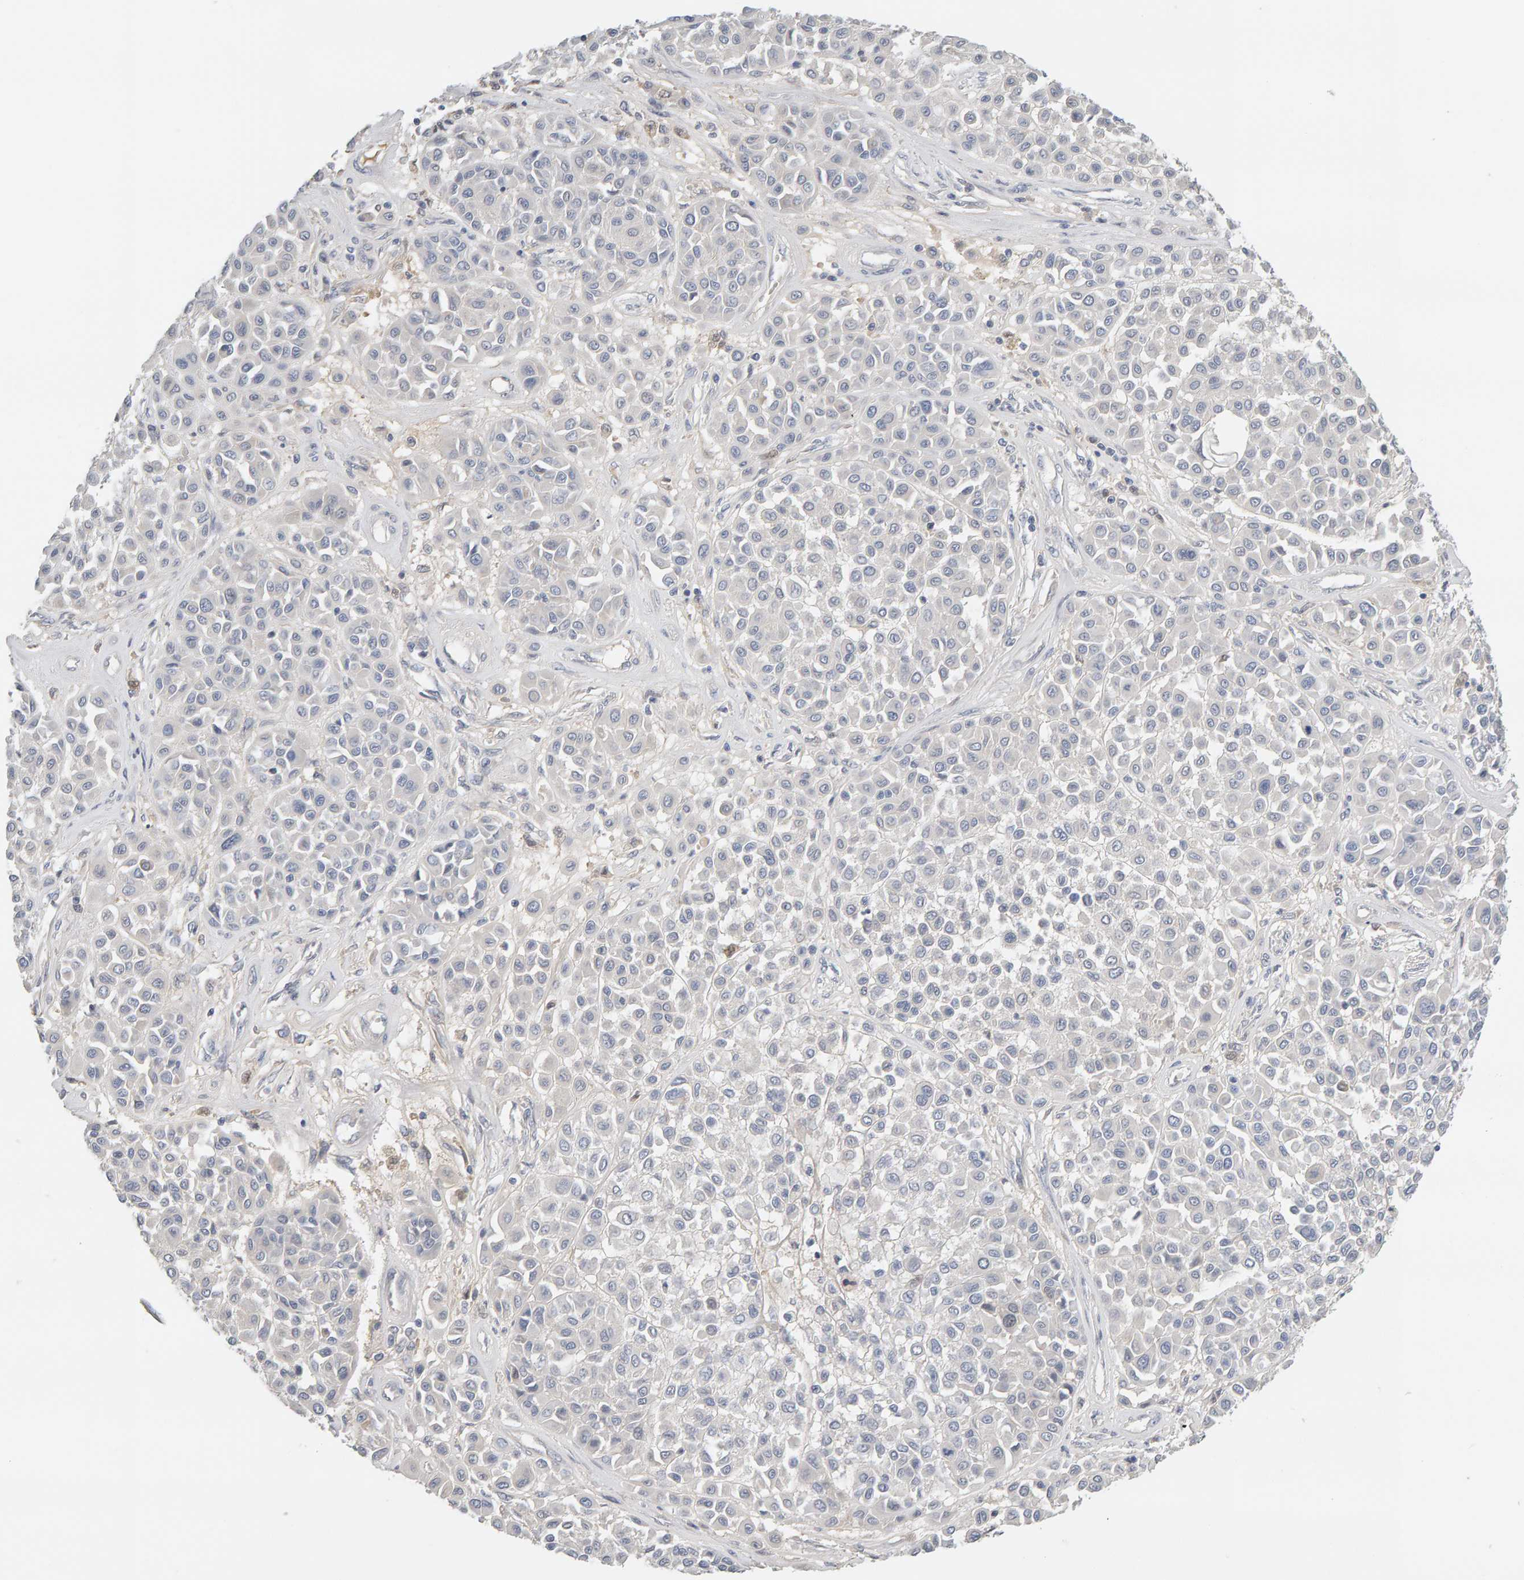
{"staining": {"intensity": "negative", "quantity": "none", "location": "none"}, "tissue": "melanoma", "cell_type": "Tumor cells", "image_type": "cancer", "snomed": [{"axis": "morphology", "description": "Malignant melanoma, Metastatic site"}, {"axis": "topography", "description": "Soft tissue"}], "caption": "An IHC histopathology image of malignant melanoma (metastatic site) is shown. There is no staining in tumor cells of malignant melanoma (metastatic site).", "gene": "GFUS", "patient": {"sex": "male", "age": 41}}